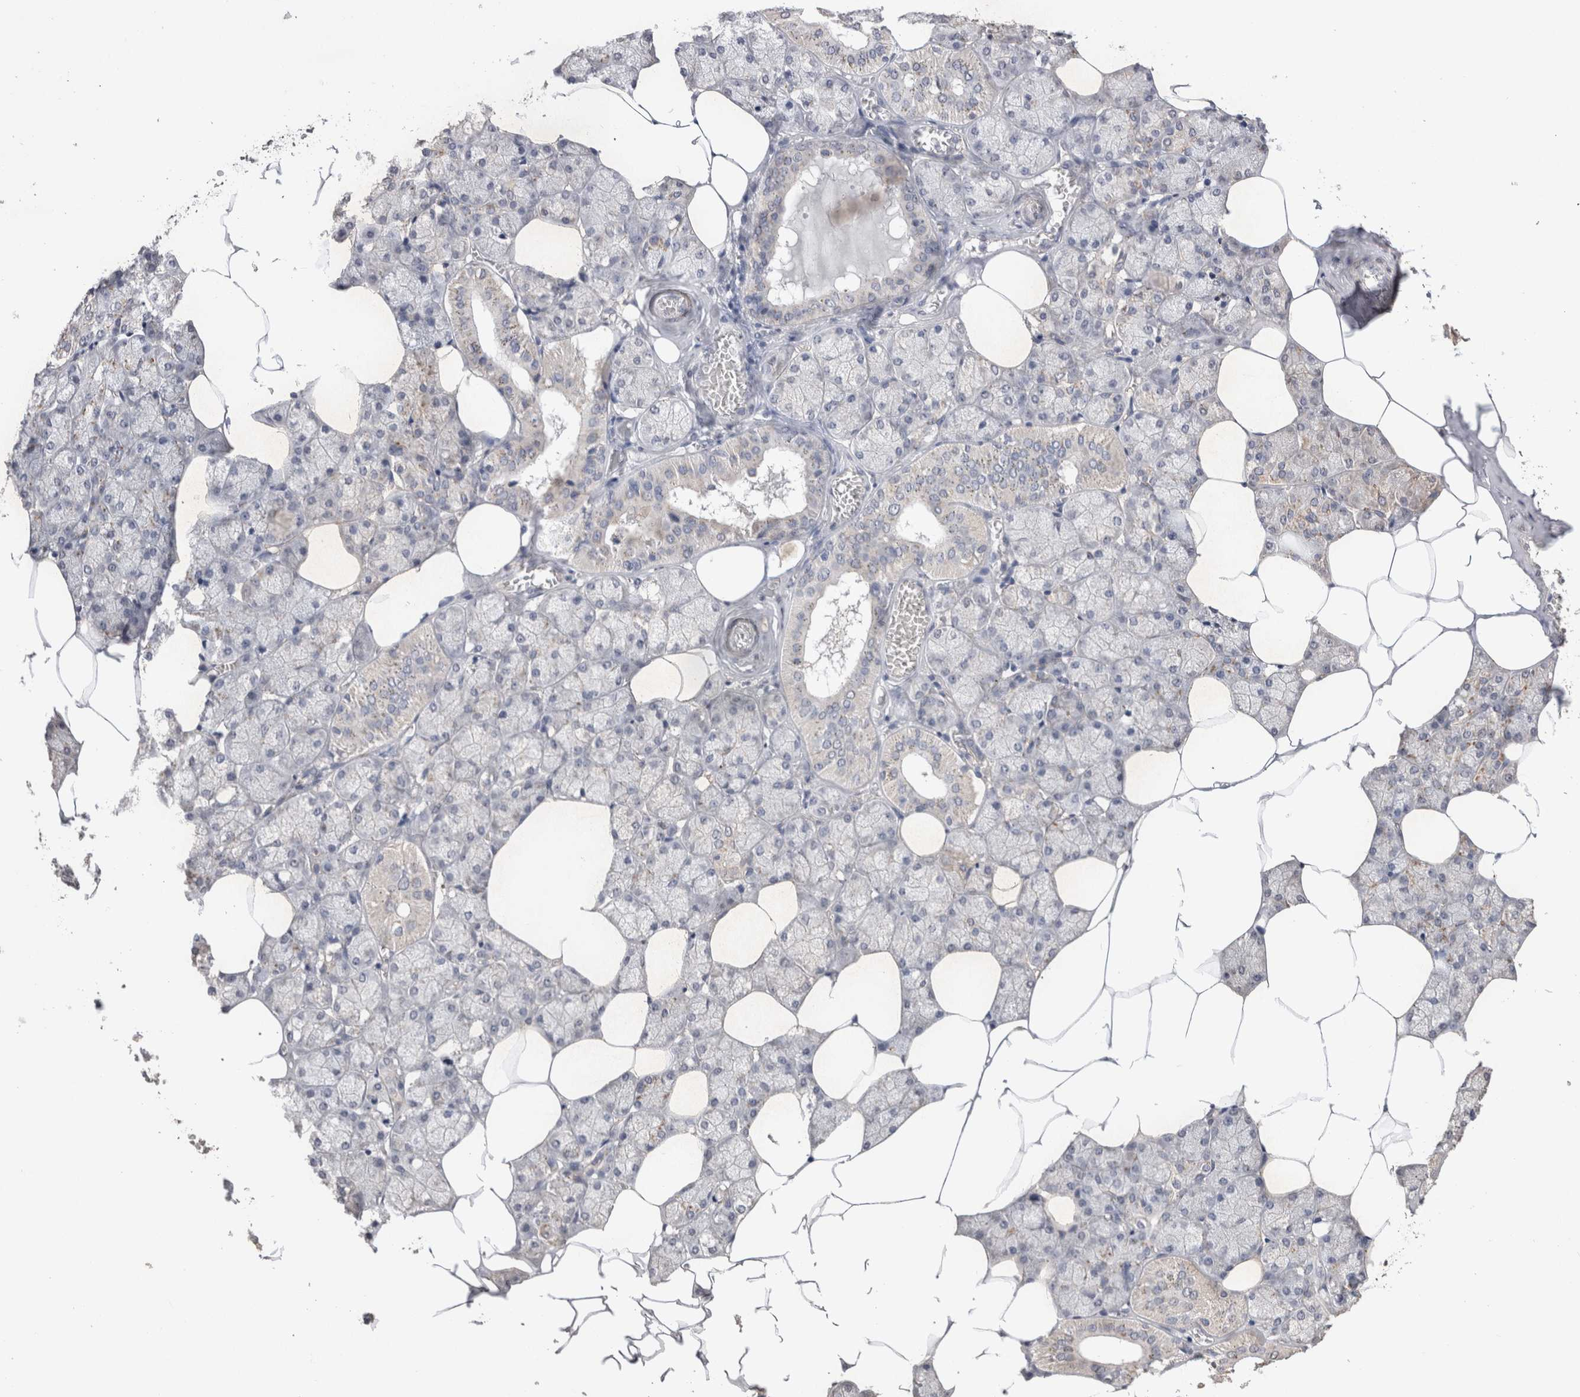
{"staining": {"intensity": "moderate", "quantity": "<25%", "location": "cytoplasmic/membranous"}, "tissue": "salivary gland", "cell_type": "Glandular cells", "image_type": "normal", "snomed": [{"axis": "morphology", "description": "Normal tissue, NOS"}, {"axis": "topography", "description": "Salivary gland"}], "caption": "Immunohistochemistry (DAB) staining of normal salivary gland displays moderate cytoplasmic/membranous protein positivity in about <25% of glandular cells.", "gene": "CDH6", "patient": {"sex": "male", "age": 62}}